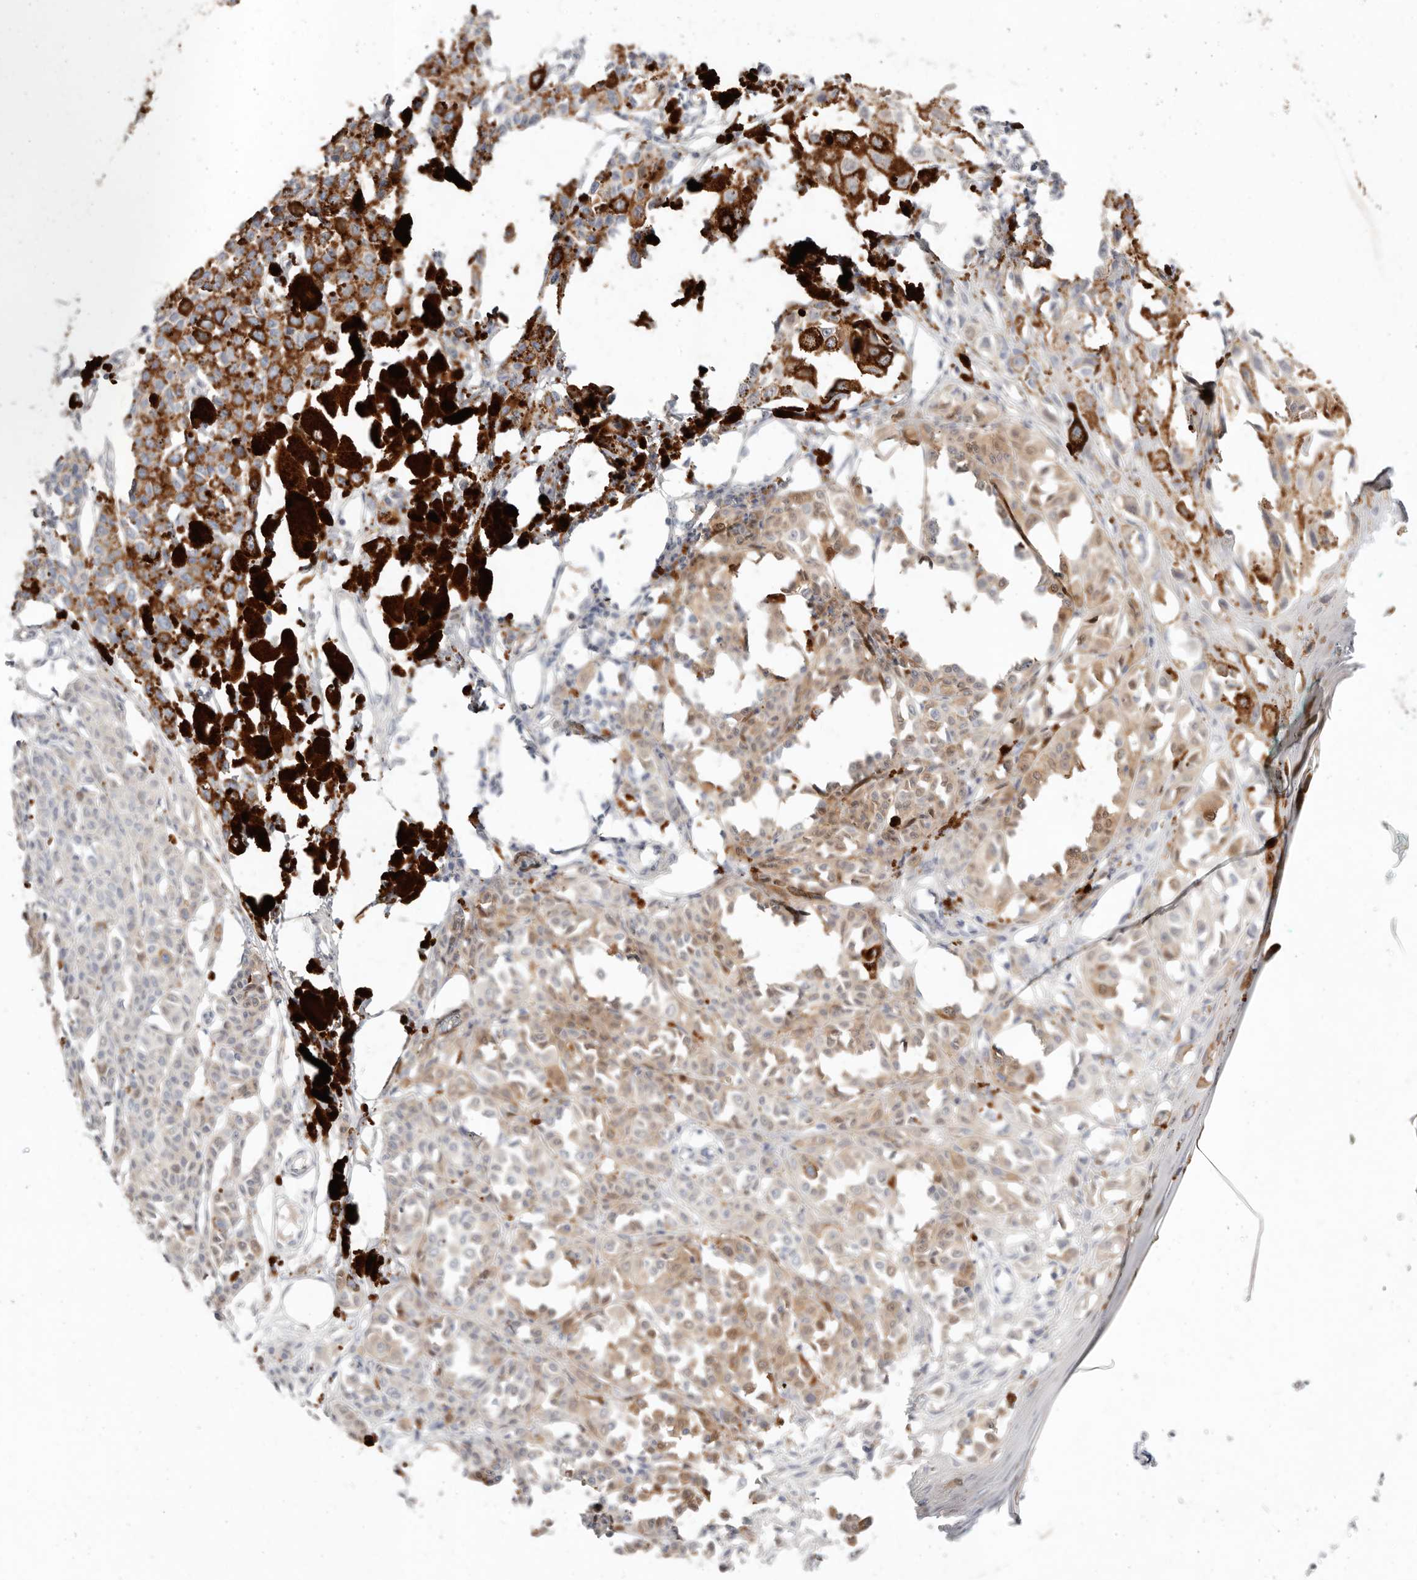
{"staining": {"intensity": "weak", "quantity": "25%-75%", "location": "cytoplasmic/membranous"}, "tissue": "melanoma", "cell_type": "Tumor cells", "image_type": "cancer", "snomed": [{"axis": "morphology", "description": "Malignant melanoma, NOS"}, {"axis": "topography", "description": "Skin of leg"}], "caption": "Malignant melanoma tissue demonstrates weak cytoplasmic/membranous expression in about 25%-75% of tumor cells, visualized by immunohistochemistry.", "gene": "TMEM63B", "patient": {"sex": "female", "age": 72}}